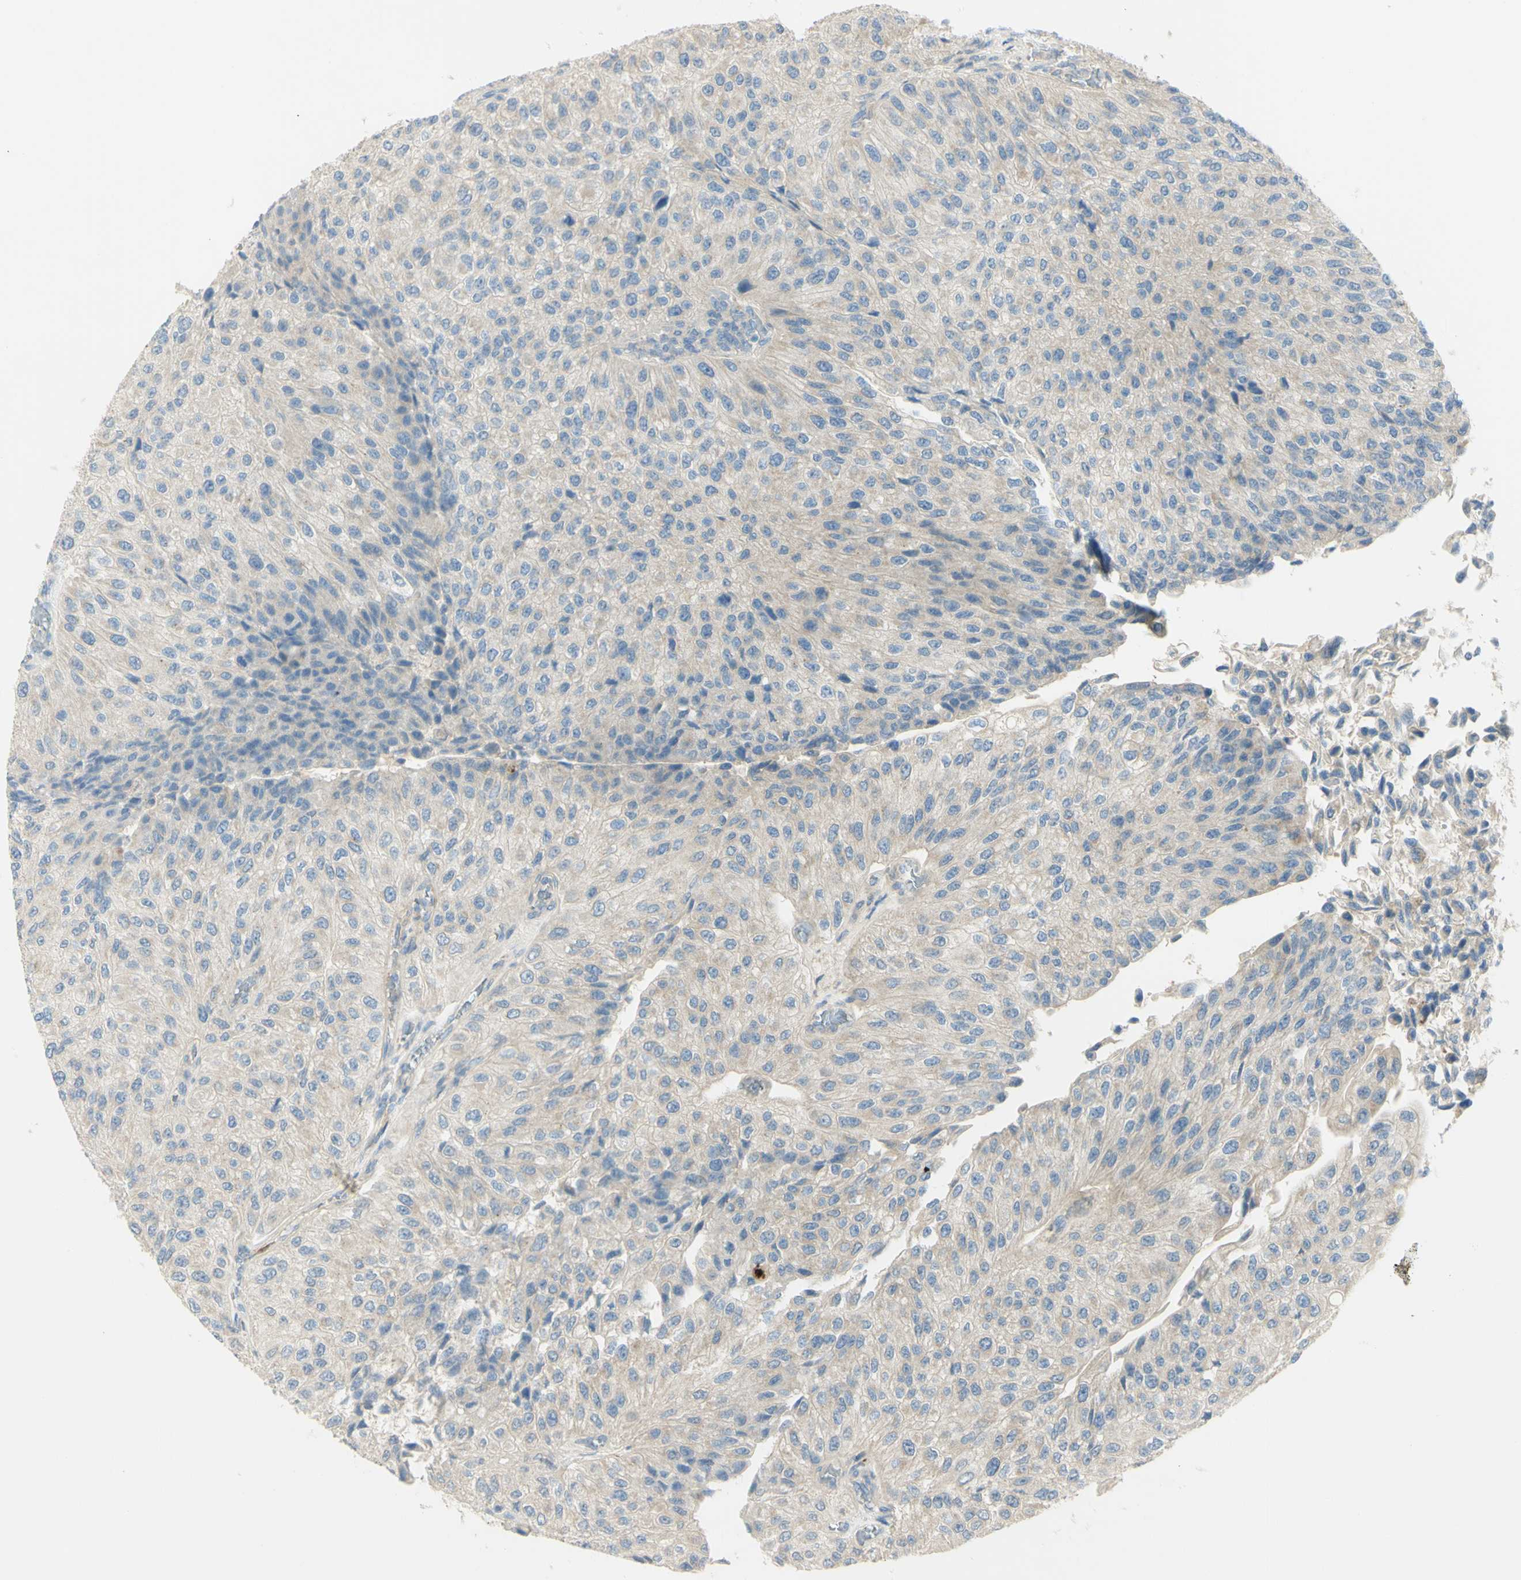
{"staining": {"intensity": "weak", "quantity": ">75%", "location": "cytoplasmic/membranous"}, "tissue": "urothelial cancer", "cell_type": "Tumor cells", "image_type": "cancer", "snomed": [{"axis": "morphology", "description": "Urothelial carcinoma, High grade"}, {"axis": "topography", "description": "Kidney"}, {"axis": "topography", "description": "Urinary bladder"}], "caption": "The histopathology image displays immunohistochemical staining of urothelial cancer. There is weak cytoplasmic/membranous expression is appreciated in approximately >75% of tumor cells. The staining was performed using DAB, with brown indicating positive protein expression. Nuclei are stained blue with hematoxylin.", "gene": "GCNT3", "patient": {"sex": "male", "age": 77}}